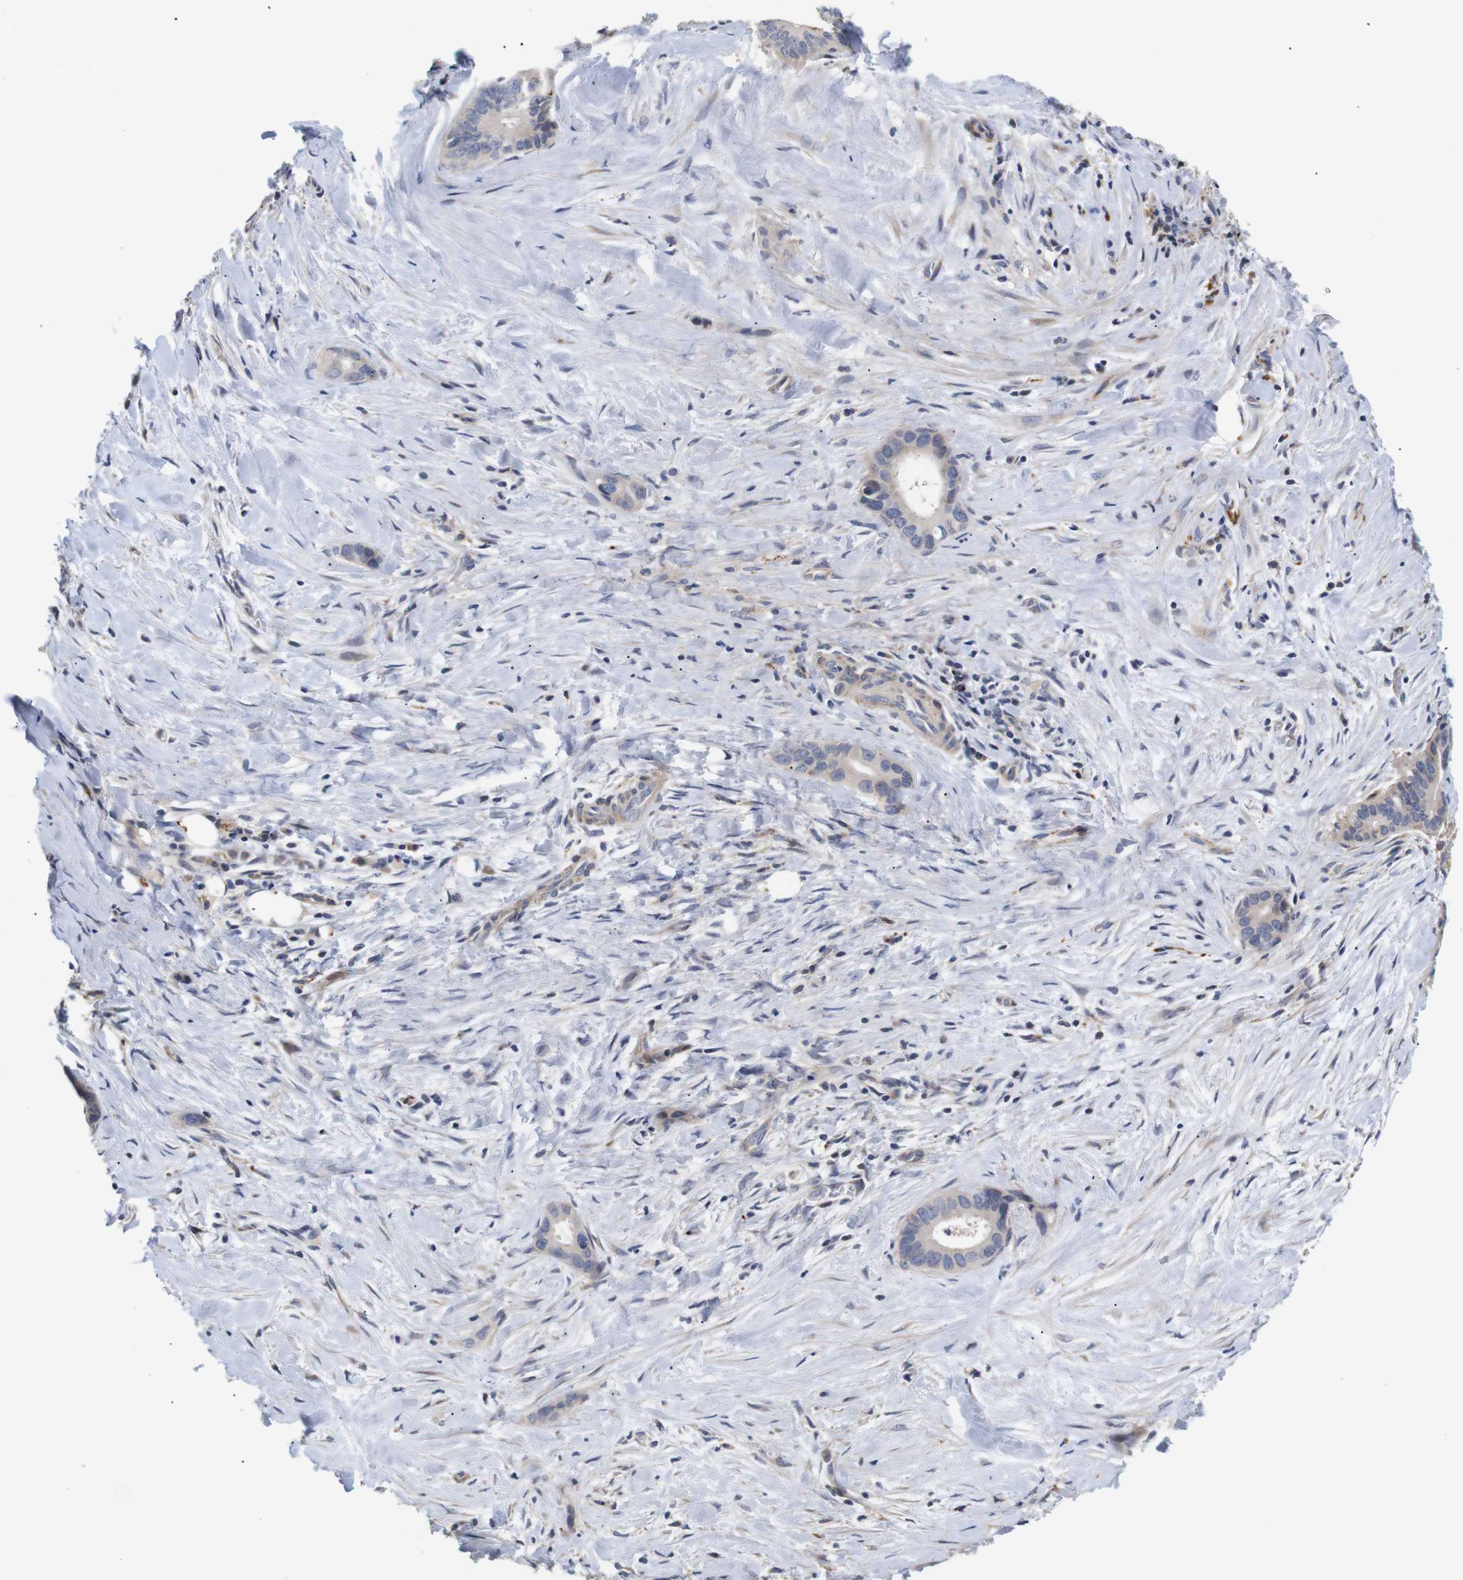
{"staining": {"intensity": "weak", "quantity": "25%-75%", "location": "cytoplasmic/membranous"}, "tissue": "liver cancer", "cell_type": "Tumor cells", "image_type": "cancer", "snomed": [{"axis": "morphology", "description": "Cholangiocarcinoma"}, {"axis": "topography", "description": "Liver"}], "caption": "Liver cancer (cholangiocarcinoma) stained with a protein marker displays weak staining in tumor cells.", "gene": "SPRY3", "patient": {"sex": "female", "age": 55}}